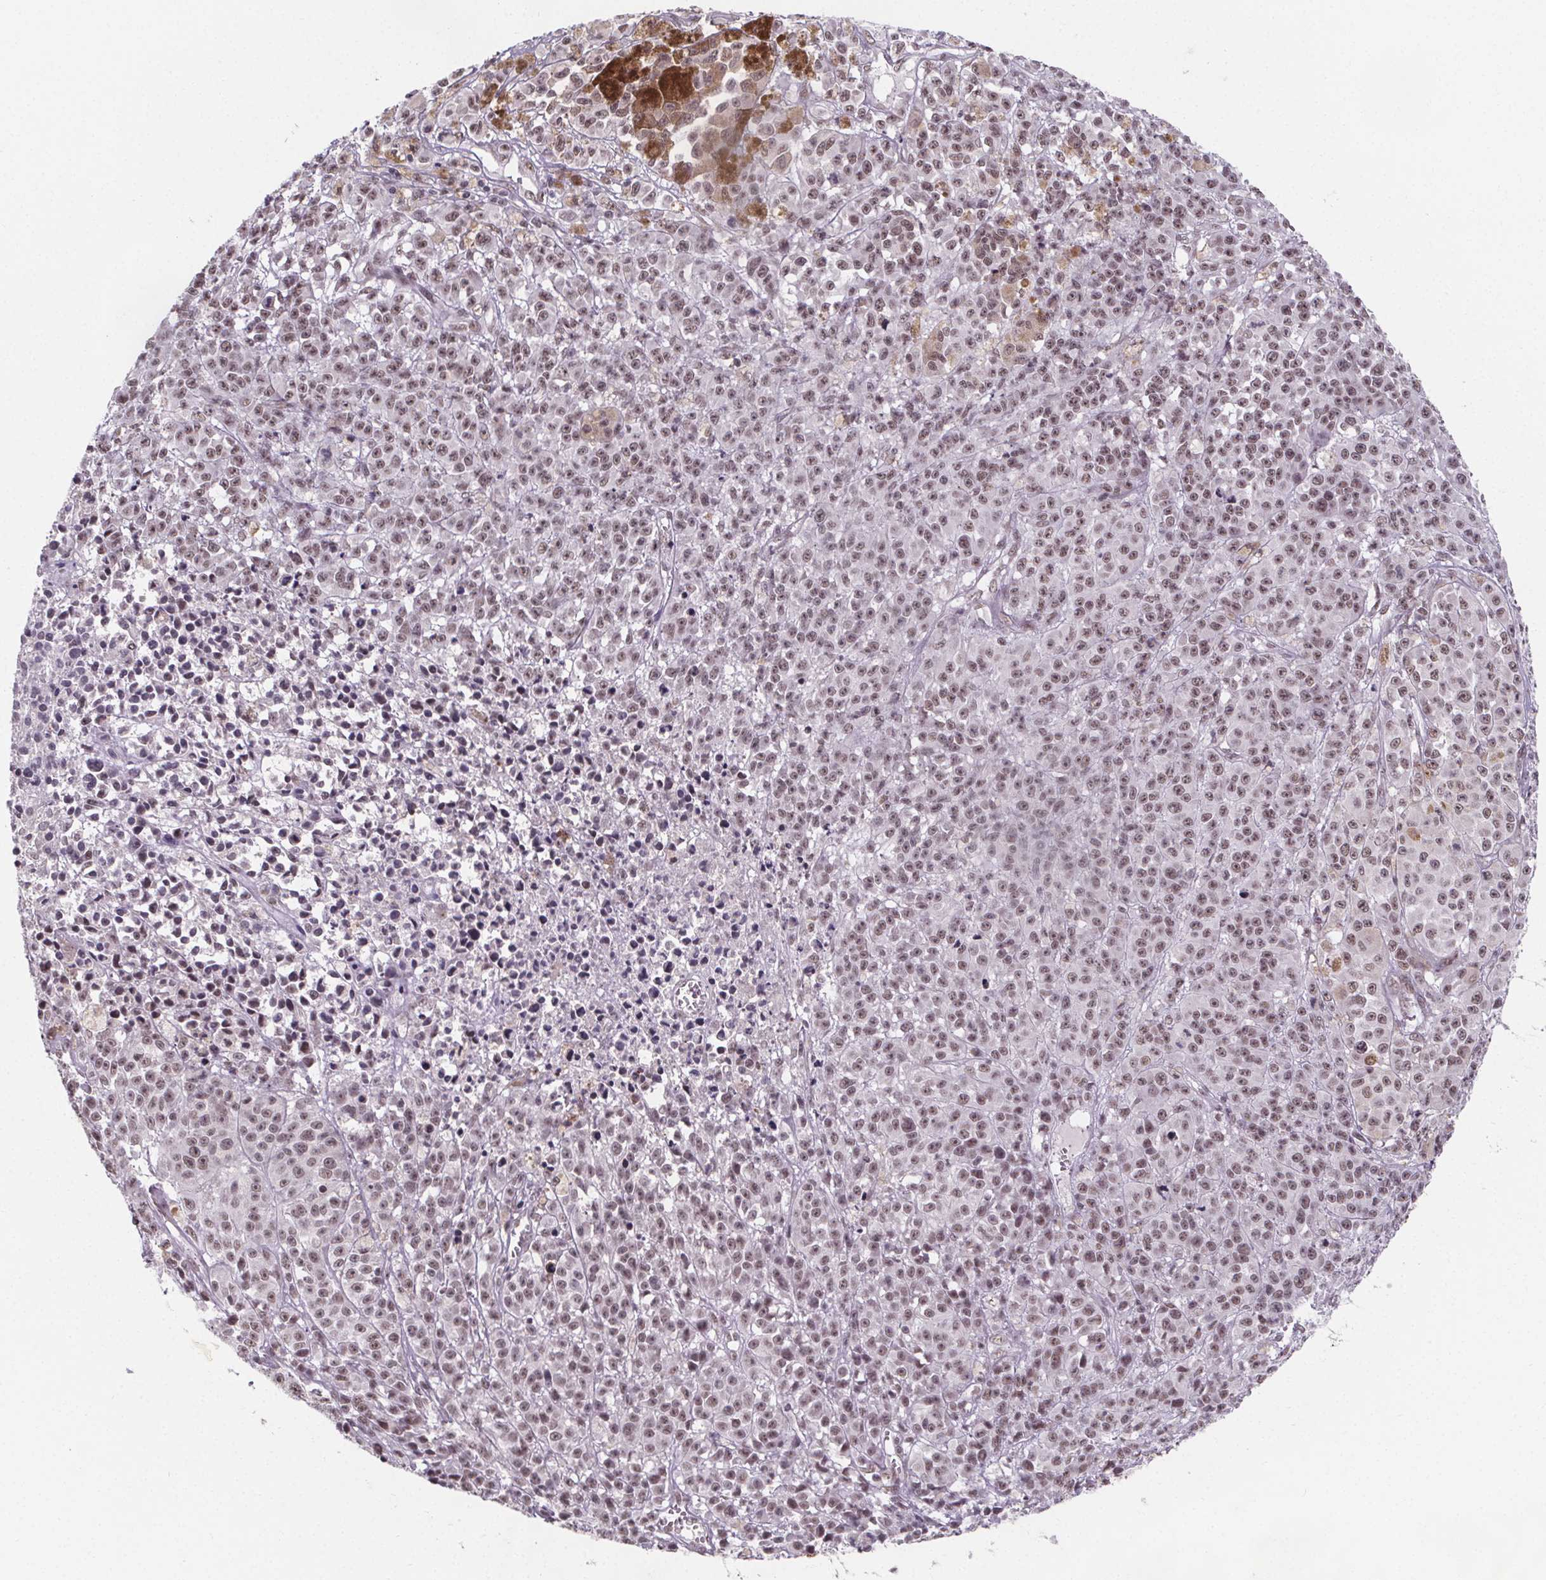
{"staining": {"intensity": "moderate", "quantity": ">75%", "location": "nuclear"}, "tissue": "melanoma", "cell_type": "Tumor cells", "image_type": "cancer", "snomed": [{"axis": "morphology", "description": "Malignant melanoma, NOS"}, {"axis": "topography", "description": "Skin"}], "caption": "DAB (3,3'-diaminobenzidine) immunohistochemical staining of melanoma reveals moderate nuclear protein expression in about >75% of tumor cells.", "gene": "ZNF572", "patient": {"sex": "female", "age": 58}}